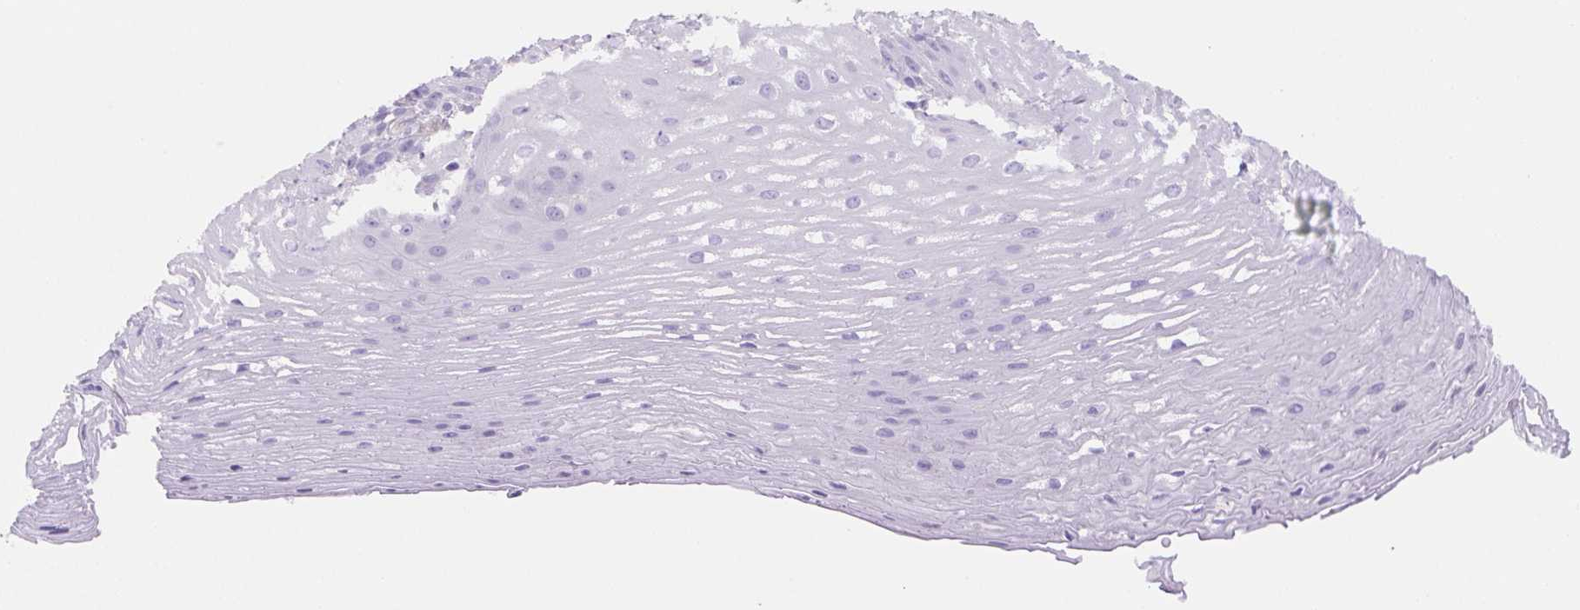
{"staining": {"intensity": "negative", "quantity": "none", "location": "none"}, "tissue": "esophagus", "cell_type": "Squamous epithelial cells", "image_type": "normal", "snomed": [{"axis": "morphology", "description": "Normal tissue, NOS"}, {"axis": "topography", "description": "Esophagus"}], "caption": "IHC histopathology image of unremarkable human esophagus stained for a protein (brown), which displays no positivity in squamous epithelial cells. (DAB (3,3'-diaminobenzidine) immunohistochemistry (IHC), high magnification).", "gene": "PNLIP", "patient": {"sex": "male", "age": 62}}